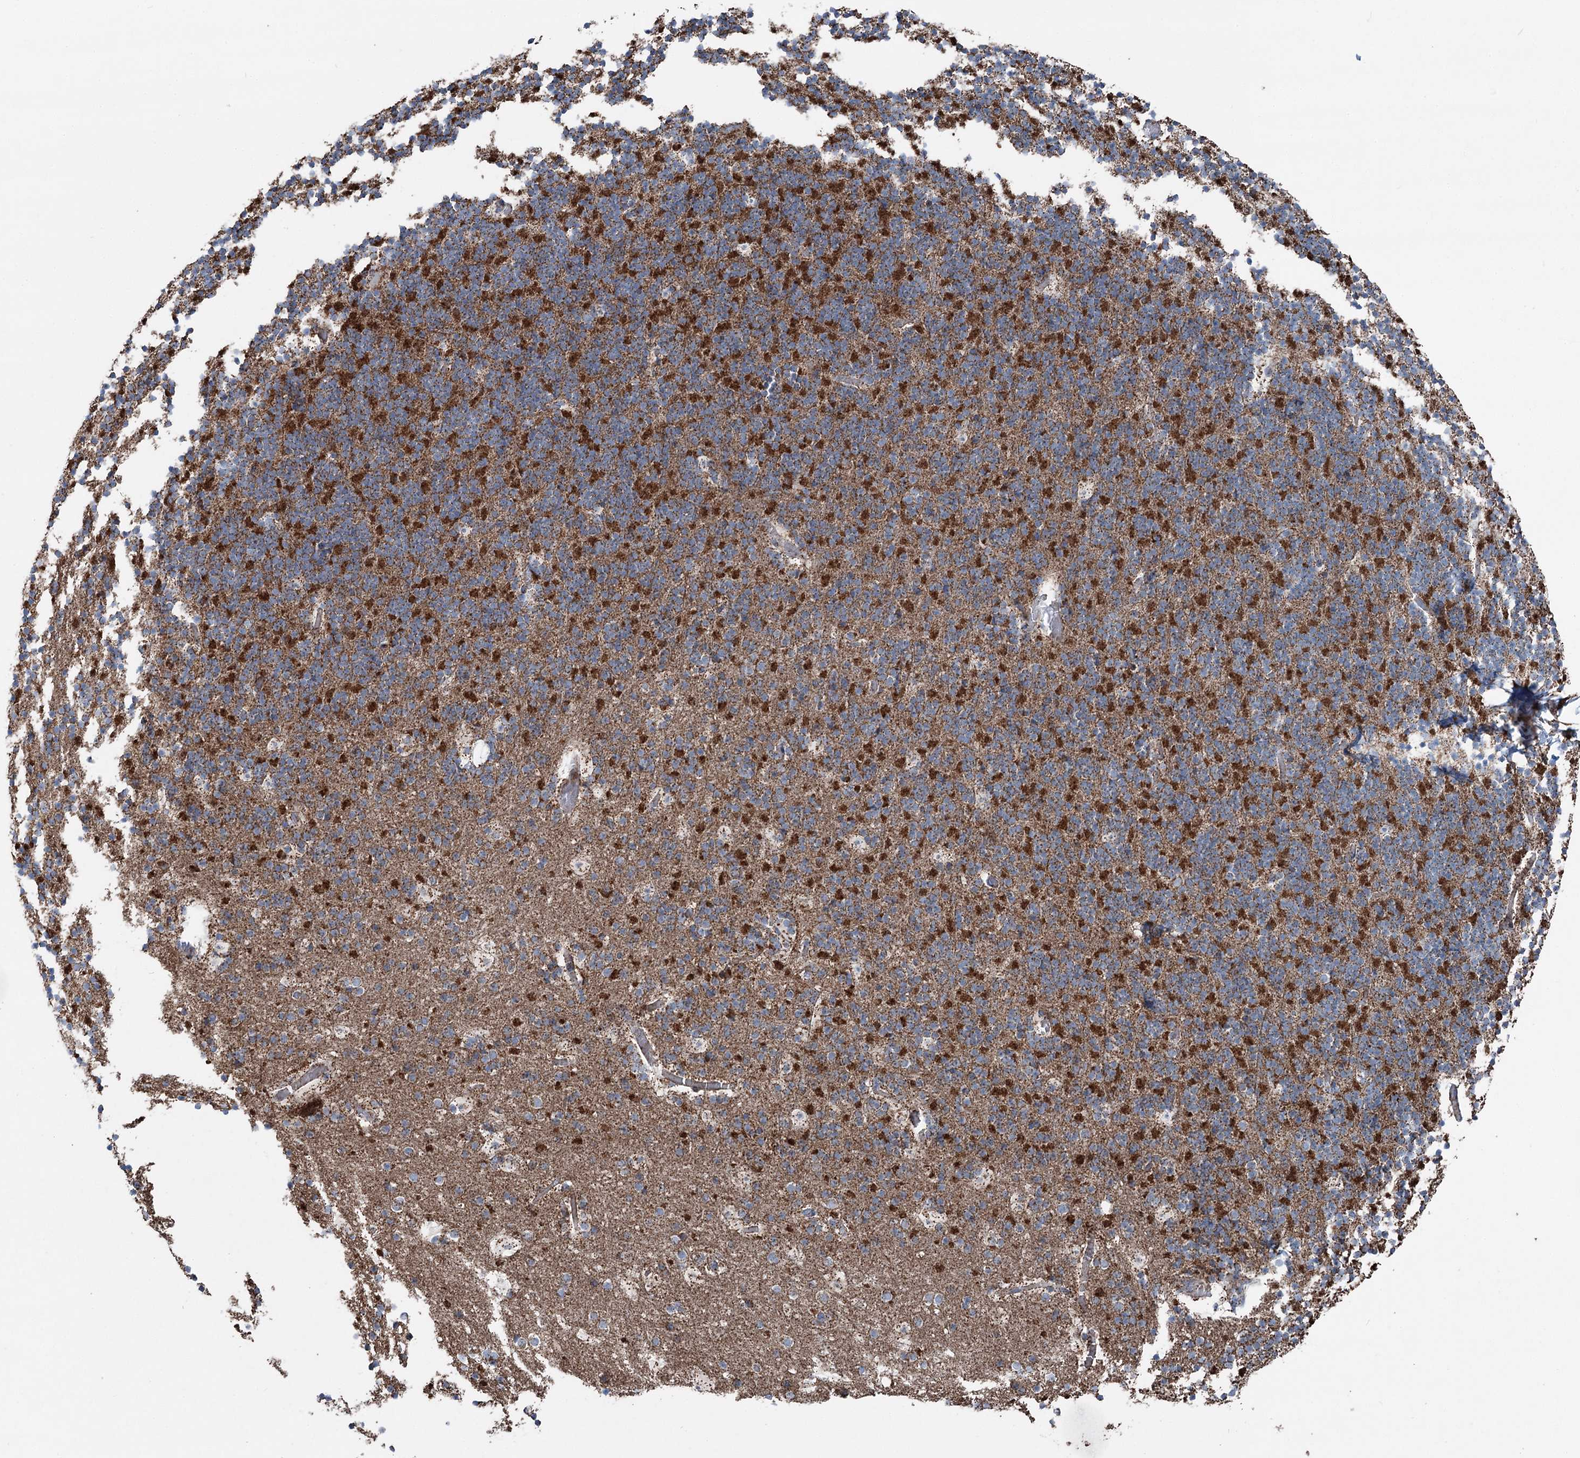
{"staining": {"intensity": "strong", "quantity": "25%-75%", "location": "cytoplasmic/membranous"}, "tissue": "cerebellum", "cell_type": "Cells in granular layer", "image_type": "normal", "snomed": [{"axis": "morphology", "description": "Normal tissue, NOS"}, {"axis": "topography", "description": "Cerebellum"}], "caption": "Protein analysis of normal cerebellum exhibits strong cytoplasmic/membranous expression in approximately 25%-75% of cells in granular layer. (DAB IHC with brightfield microscopy, high magnification).", "gene": "UCN3", "patient": {"sex": "male", "age": 57}}